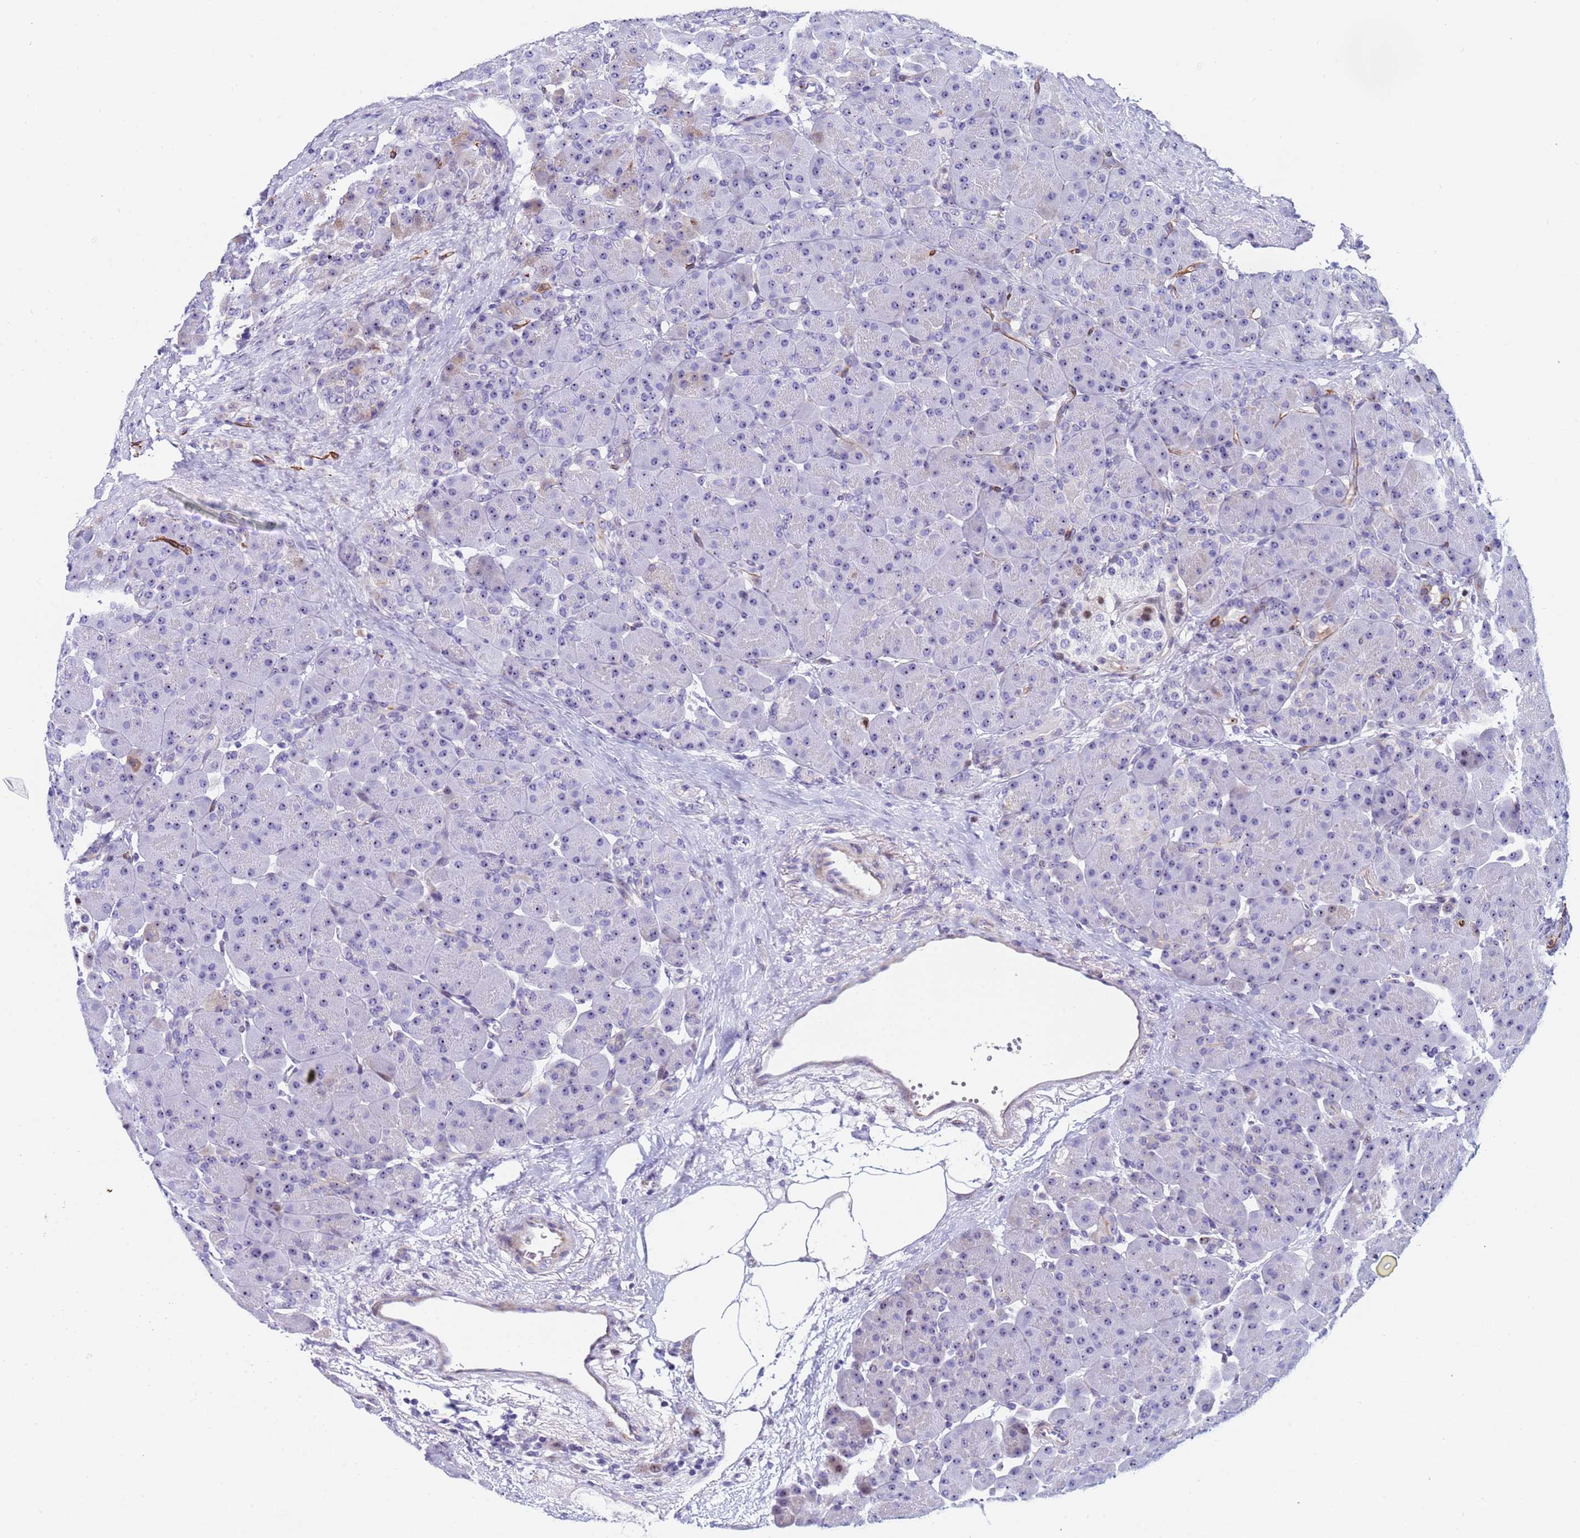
{"staining": {"intensity": "moderate", "quantity": "<25%", "location": "cytoplasmic/membranous,nuclear"}, "tissue": "pancreas", "cell_type": "Exocrine glandular cells", "image_type": "normal", "snomed": [{"axis": "morphology", "description": "Normal tissue, NOS"}, {"axis": "topography", "description": "Pancreas"}], "caption": "IHC (DAB) staining of normal human pancreas exhibits moderate cytoplasmic/membranous,nuclear protein positivity in about <25% of exocrine glandular cells. (DAB IHC with brightfield microscopy, high magnification).", "gene": "POP5", "patient": {"sex": "male", "age": 66}}